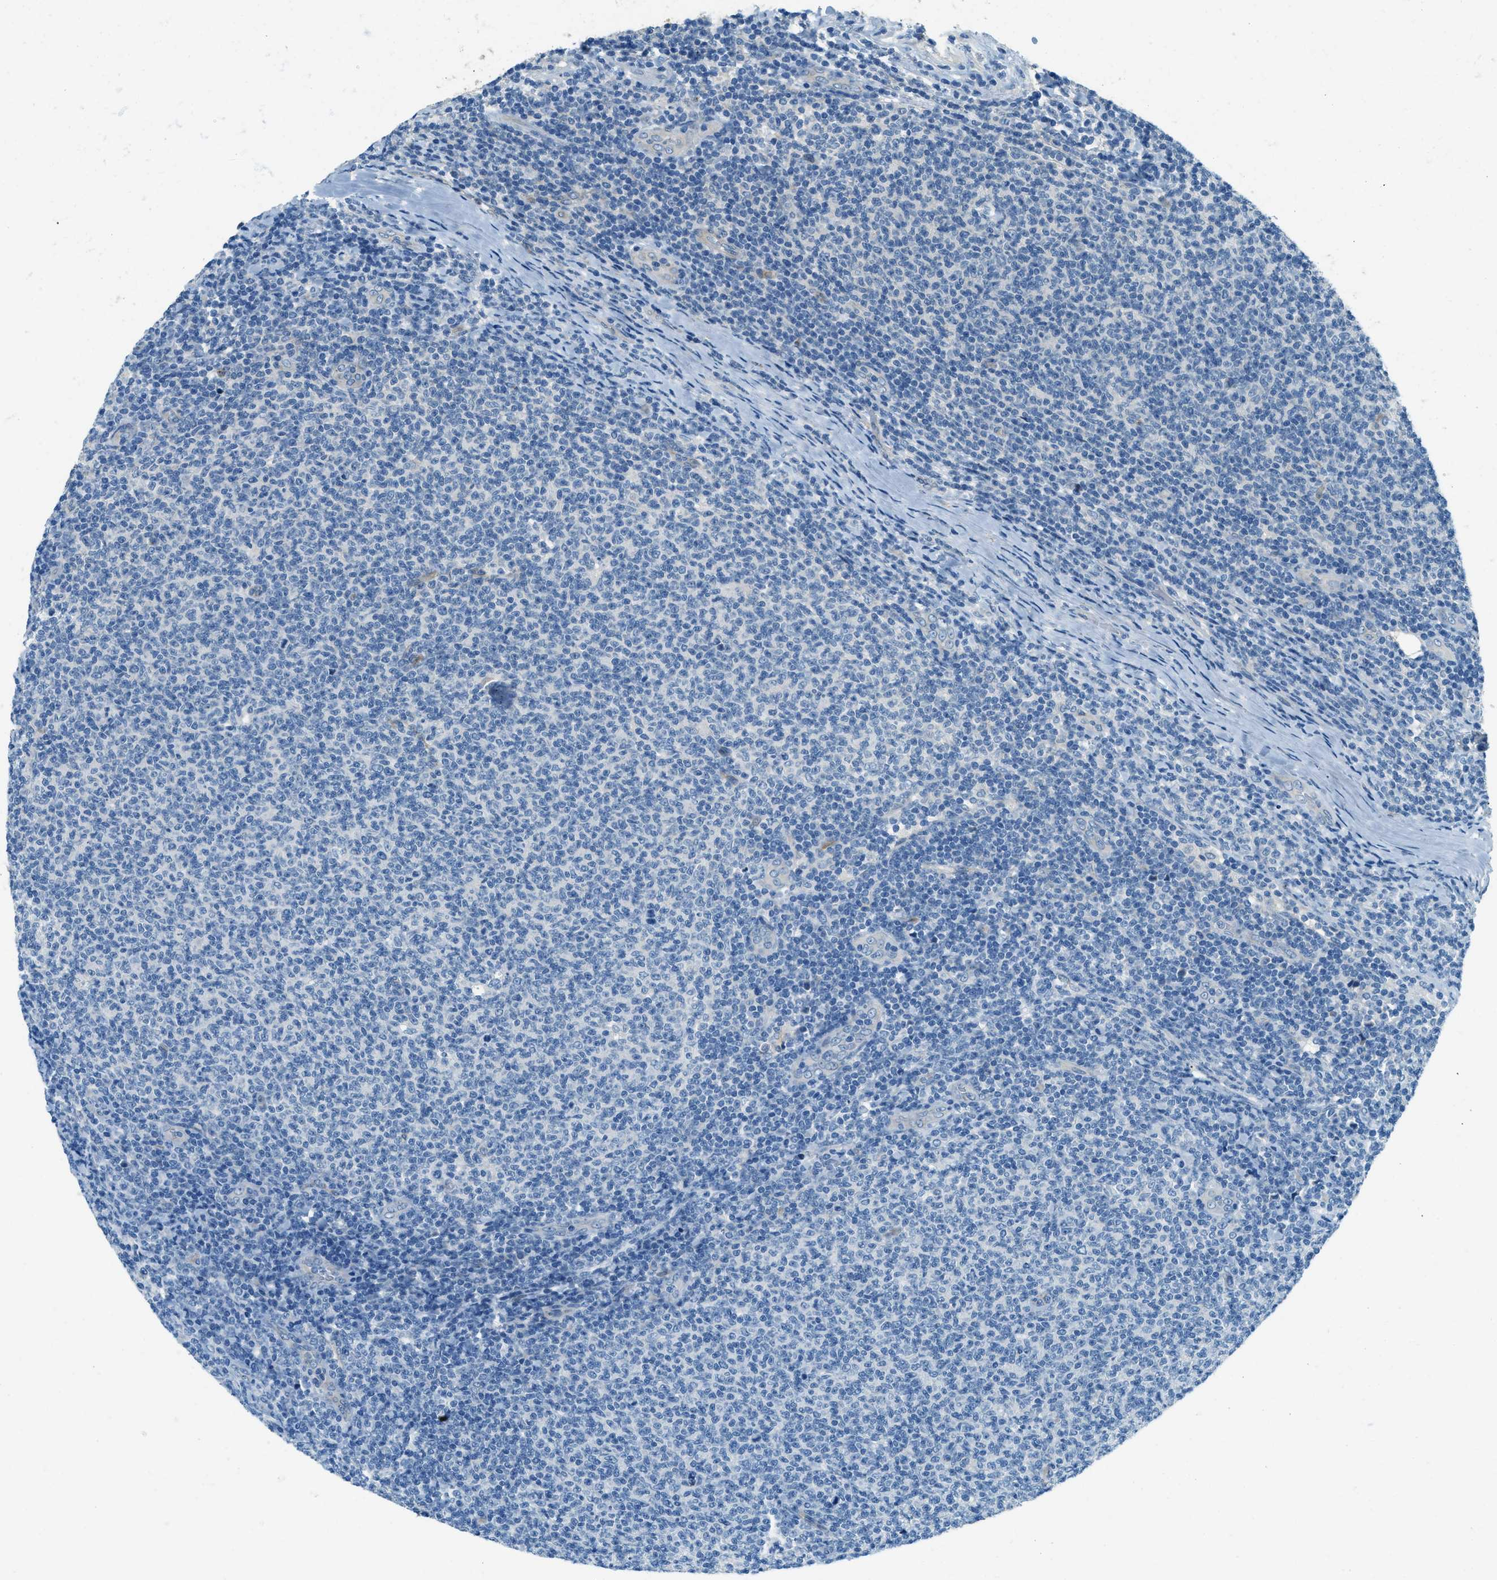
{"staining": {"intensity": "negative", "quantity": "none", "location": "none"}, "tissue": "lymphoma", "cell_type": "Tumor cells", "image_type": "cancer", "snomed": [{"axis": "morphology", "description": "Malignant lymphoma, non-Hodgkin's type, Low grade"}, {"axis": "topography", "description": "Lymph node"}], "caption": "Immunohistochemistry (IHC) micrograph of neoplastic tissue: lymphoma stained with DAB displays no significant protein staining in tumor cells.", "gene": "ZNF367", "patient": {"sex": "male", "age": 66}}